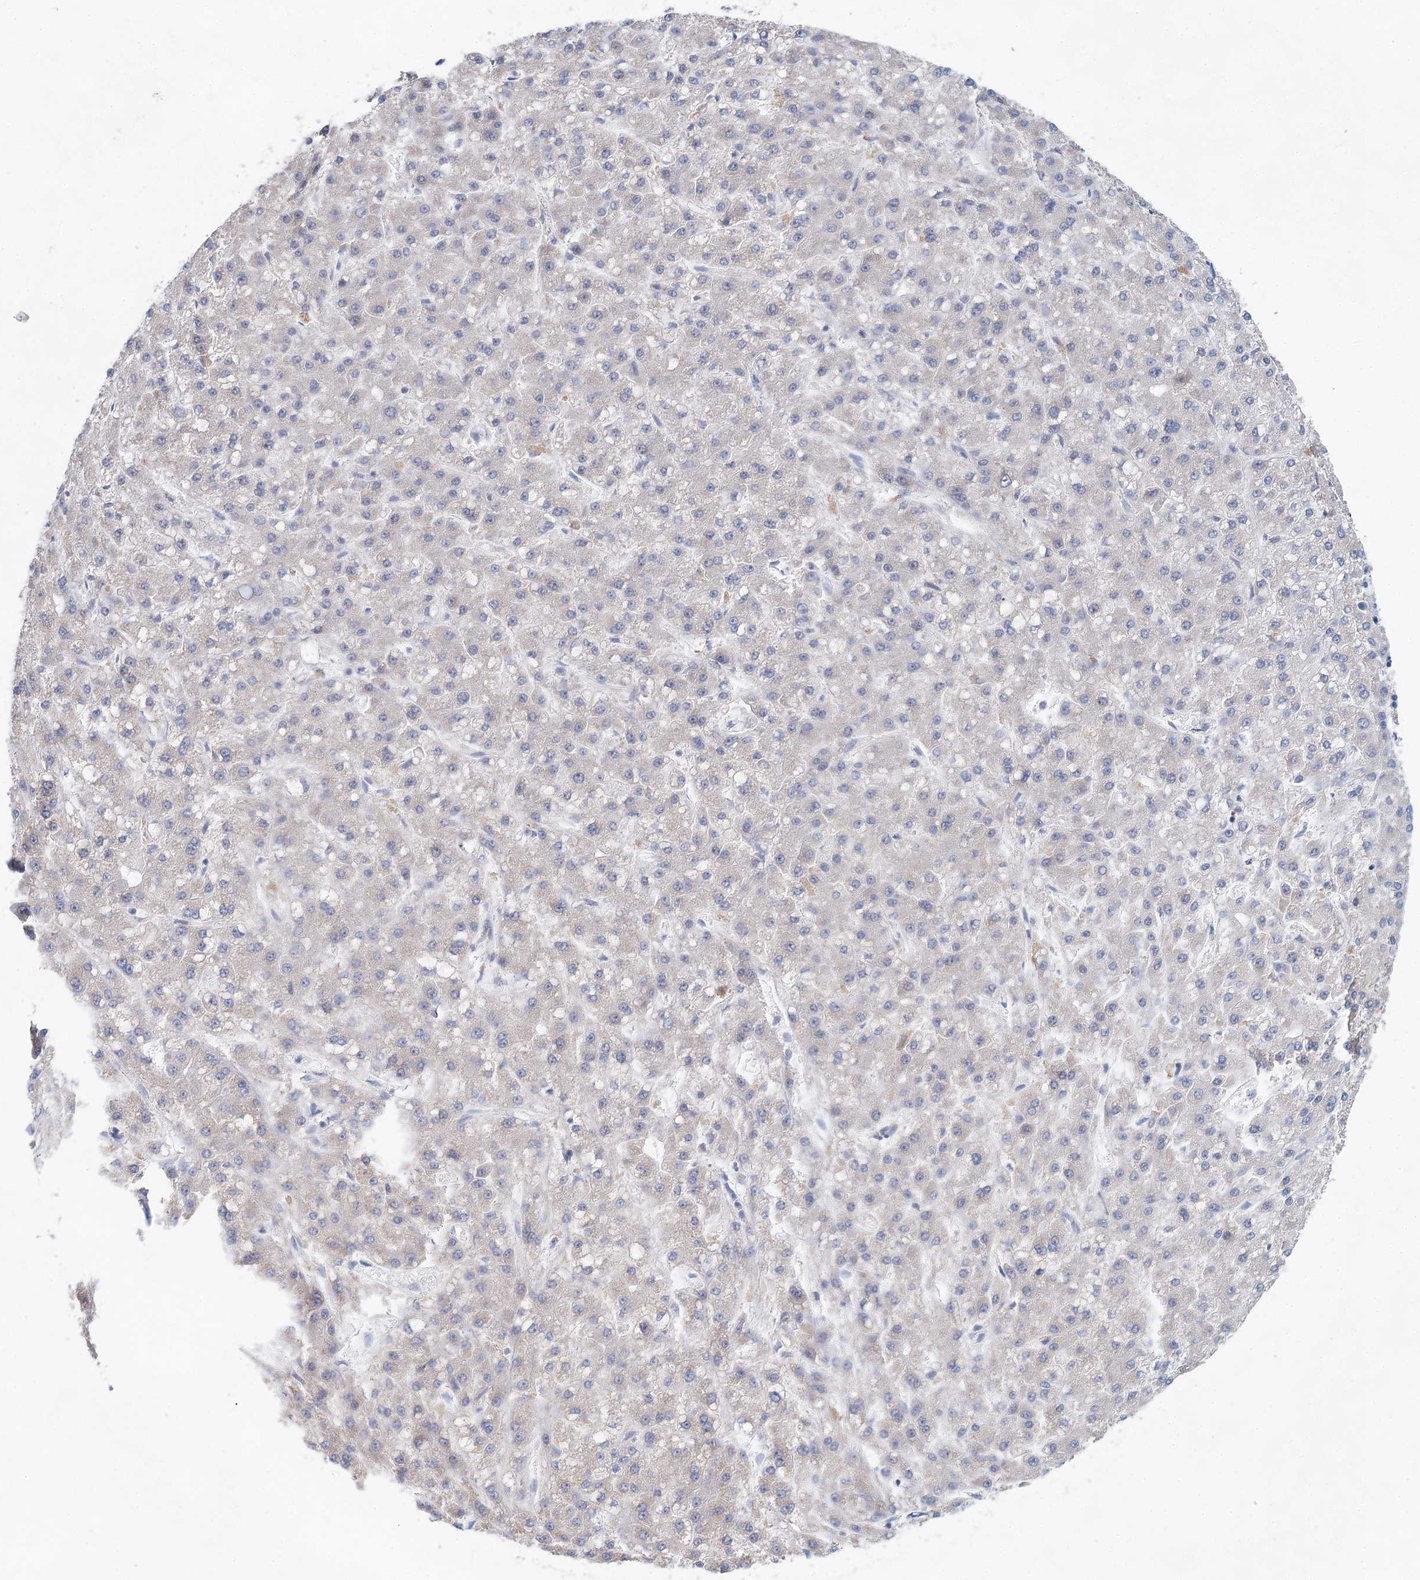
{"staining": {"intensity": "negative", "quantity": "none", "location": "none"}, "tissue": "liver cancer", "cell_type": "Tumor cells", "image_type": "cancer", "snomed": [{"axis": "morphology", "description": "Carcinoma, Hepatocellular, NOS"}, {"axis": "topography", "description": "Liver"}], "caption": "This is an immunohistochemistry (IHC) image of liver cancer. There is no staining in tumor cells.", "gene": "BLTP1", "patient": {"sex": "male", "age": 67}}